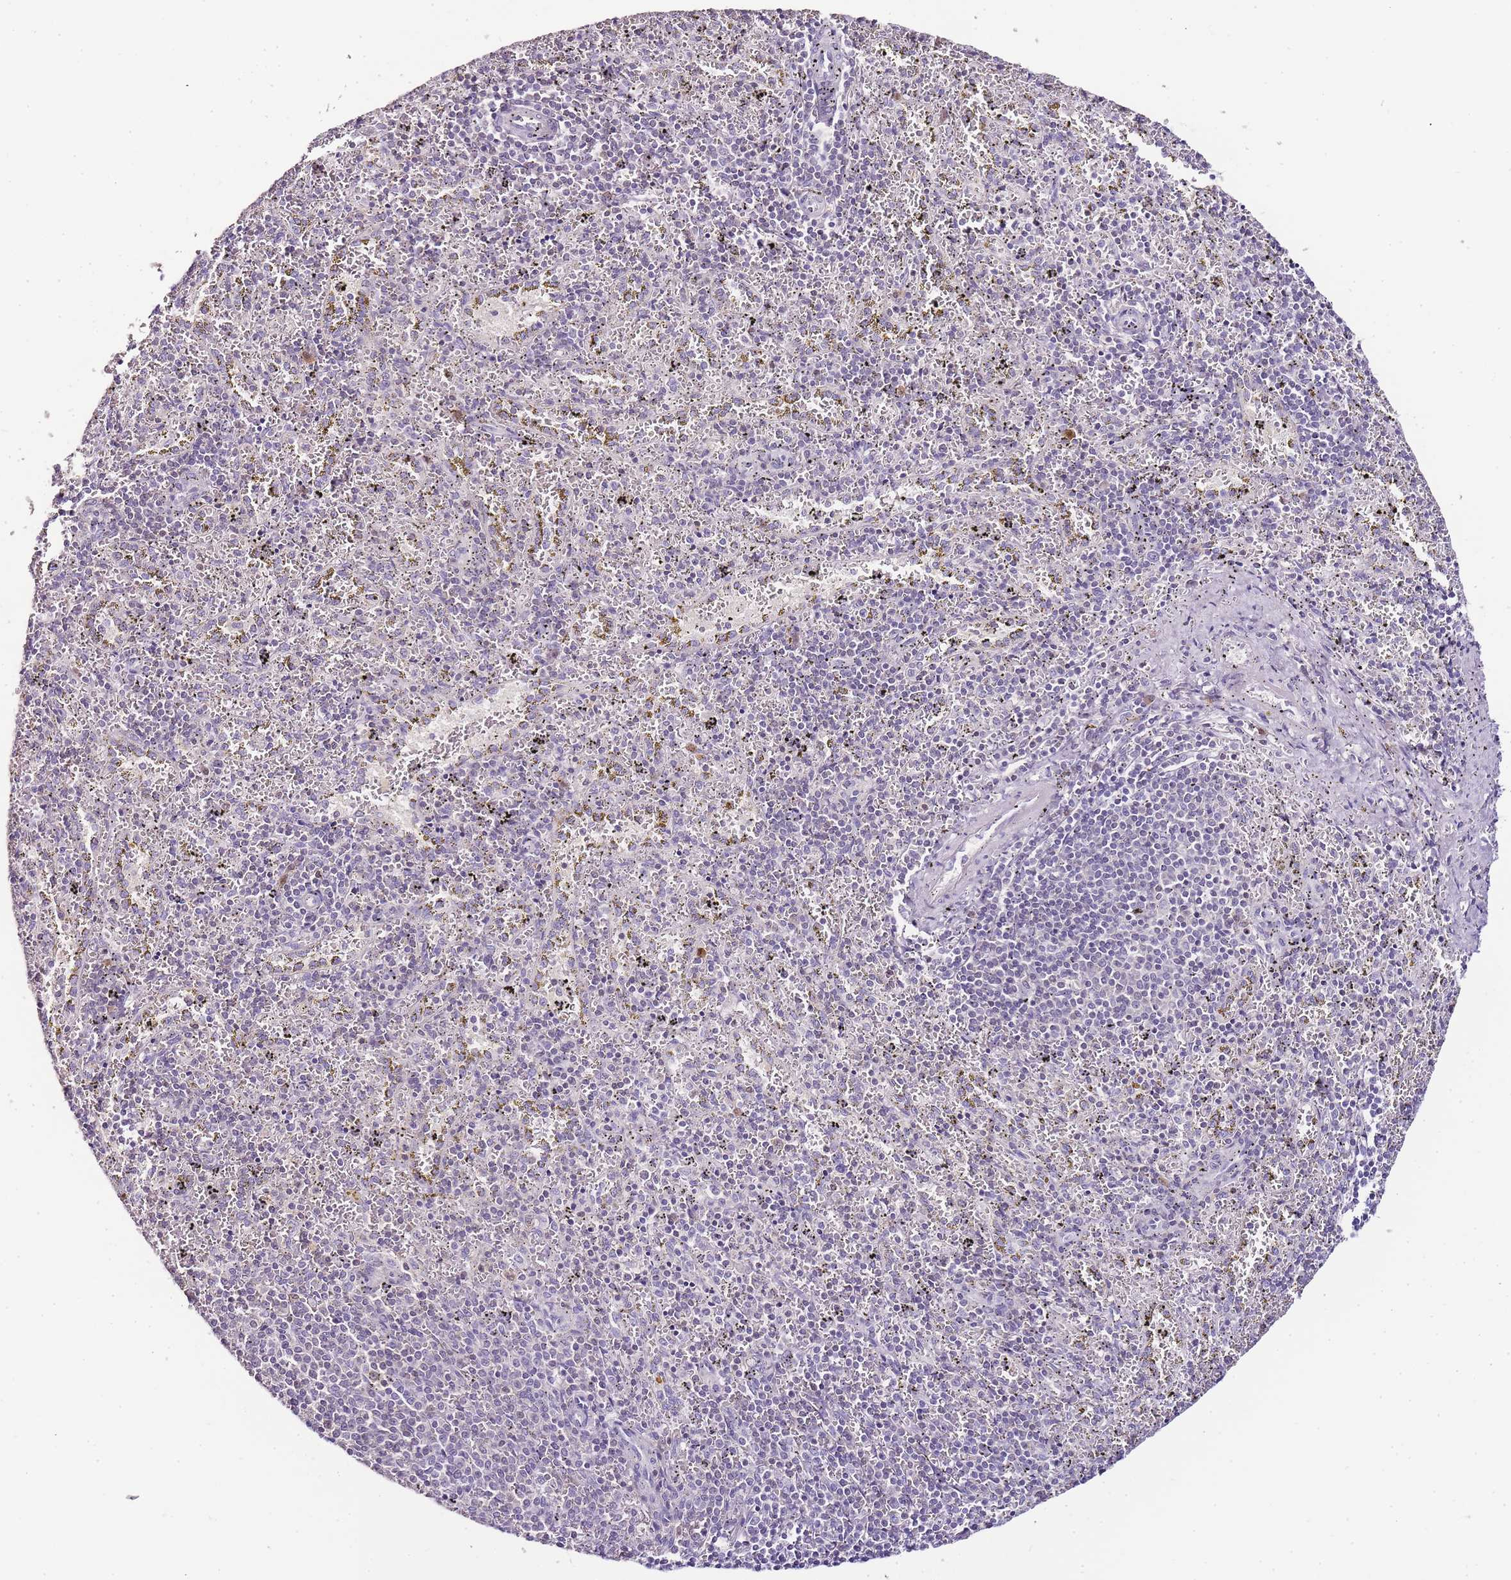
{"staining": {"intensity": "negative", "quantity": "none", "location": "none"}, "tissue": "spleen", "cell_type": "Cells in red pulp", "image_type": "normal", "snomed": [{"axis": "morphology", "description": "Normal tissue, NOS"}, {"axis": "topography", "description": "Spleen"}], "caption": "Cells in red pulp are negative for protein expression in normal human spleen. The staining is performed using DAB (3,3'-diaminobenzidine) brown chromogen with nuclei counter-stained in using hematoxylin.", "gene": "ZBP1", "patient": {"sex": "male", "age": 11}}